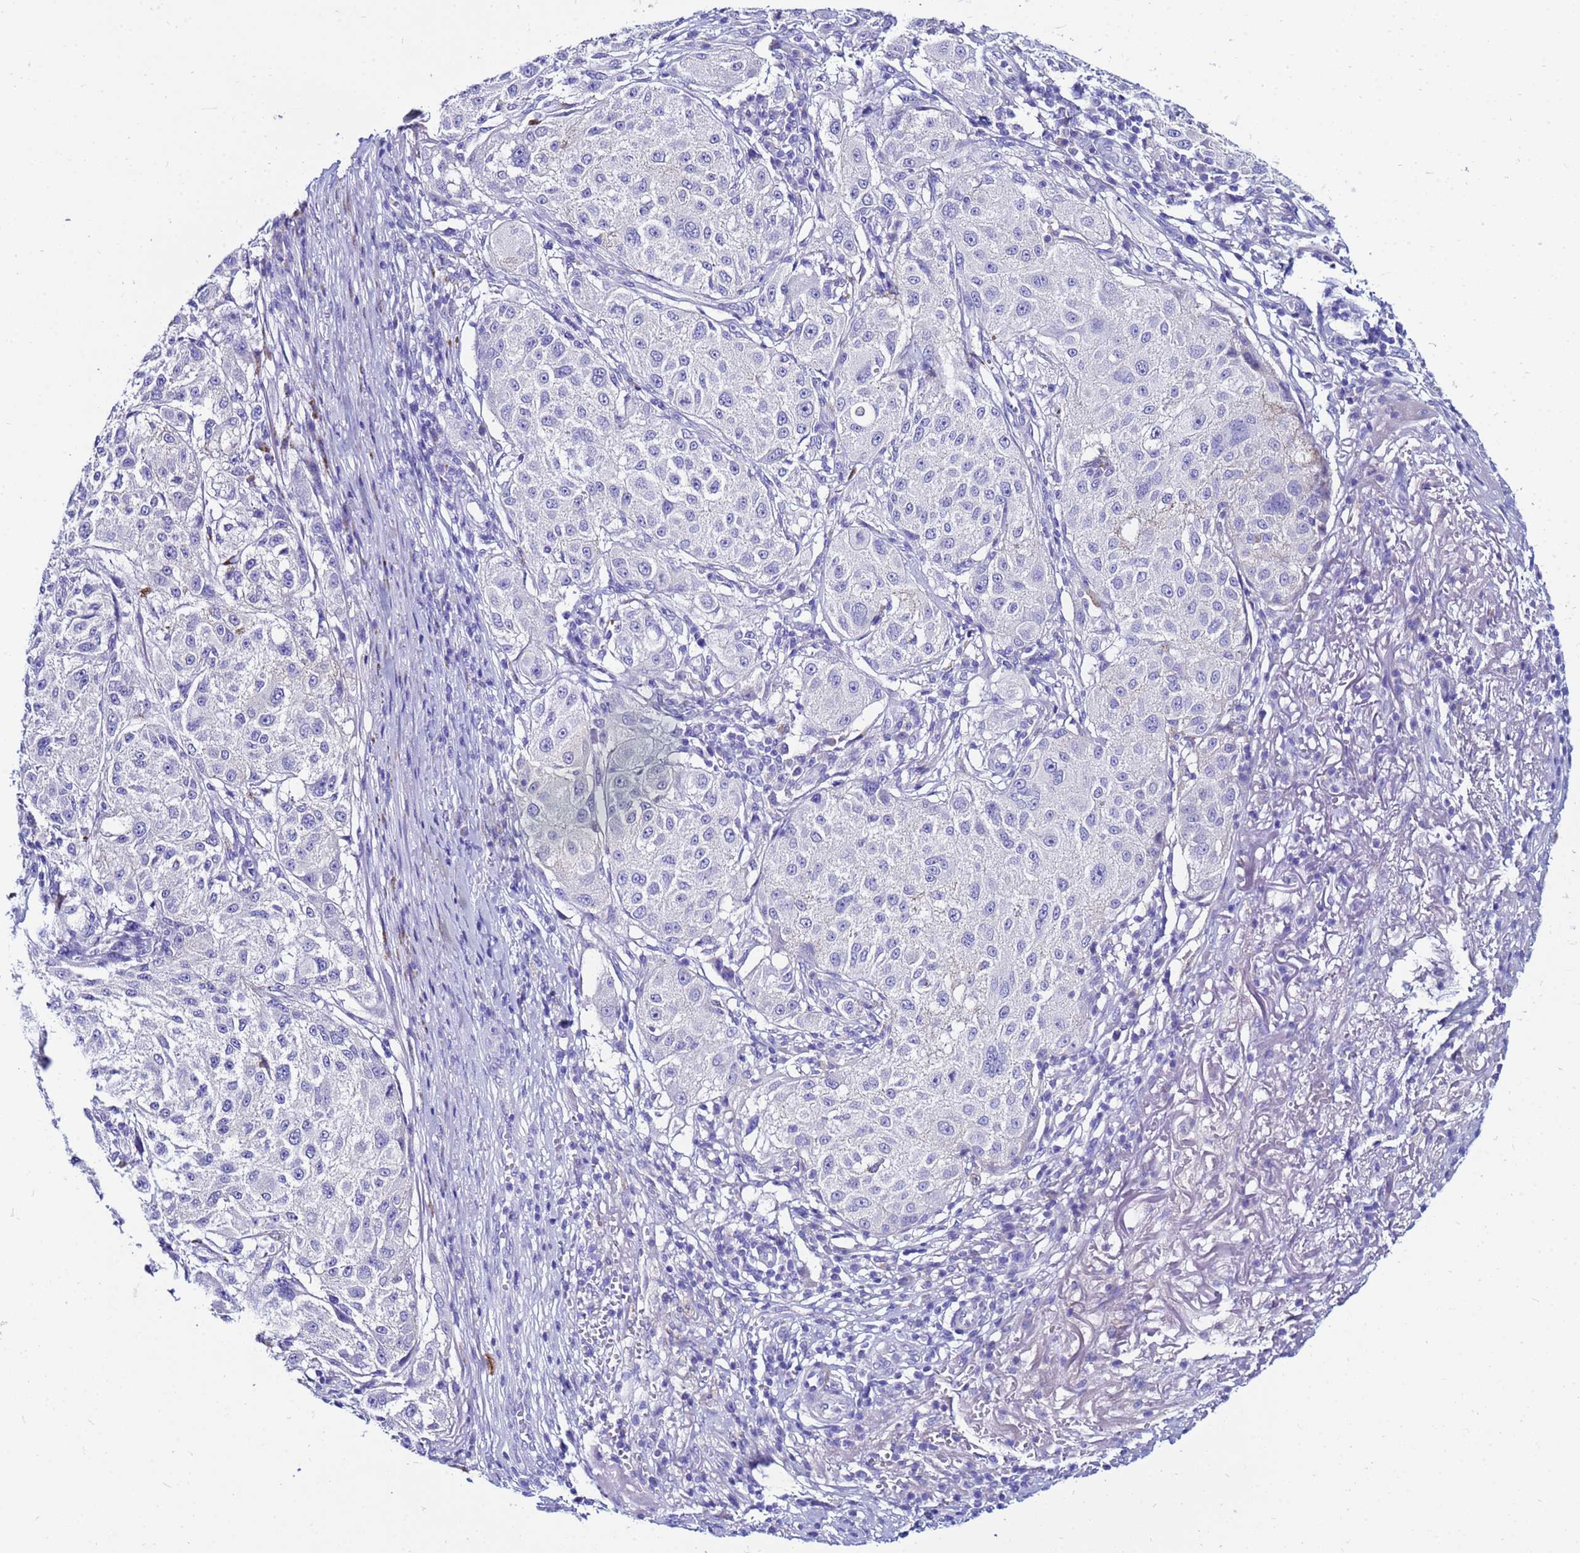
{"staining": {"intensity": "negative", "quantity": "none", "location": "none"}, "tissue": "melanoma", "cell_type": "Tumor cells", "image_type": "cancer", "snomed": [{"axis": "morphology", "description": "Necrosis, NOS"}, {"axis": "morphology", "description": "Malignant melanoma, NOS"}, {"axis": "topography", "description": "Skin"}], "caption": "Tumor cells are negative for brown protein staining in melanoma. (Brightfield microscopy of DAB IHC at high magnification).", "gene": "PPP1R14C", "patient": {"sex": "female", "age": 87}}